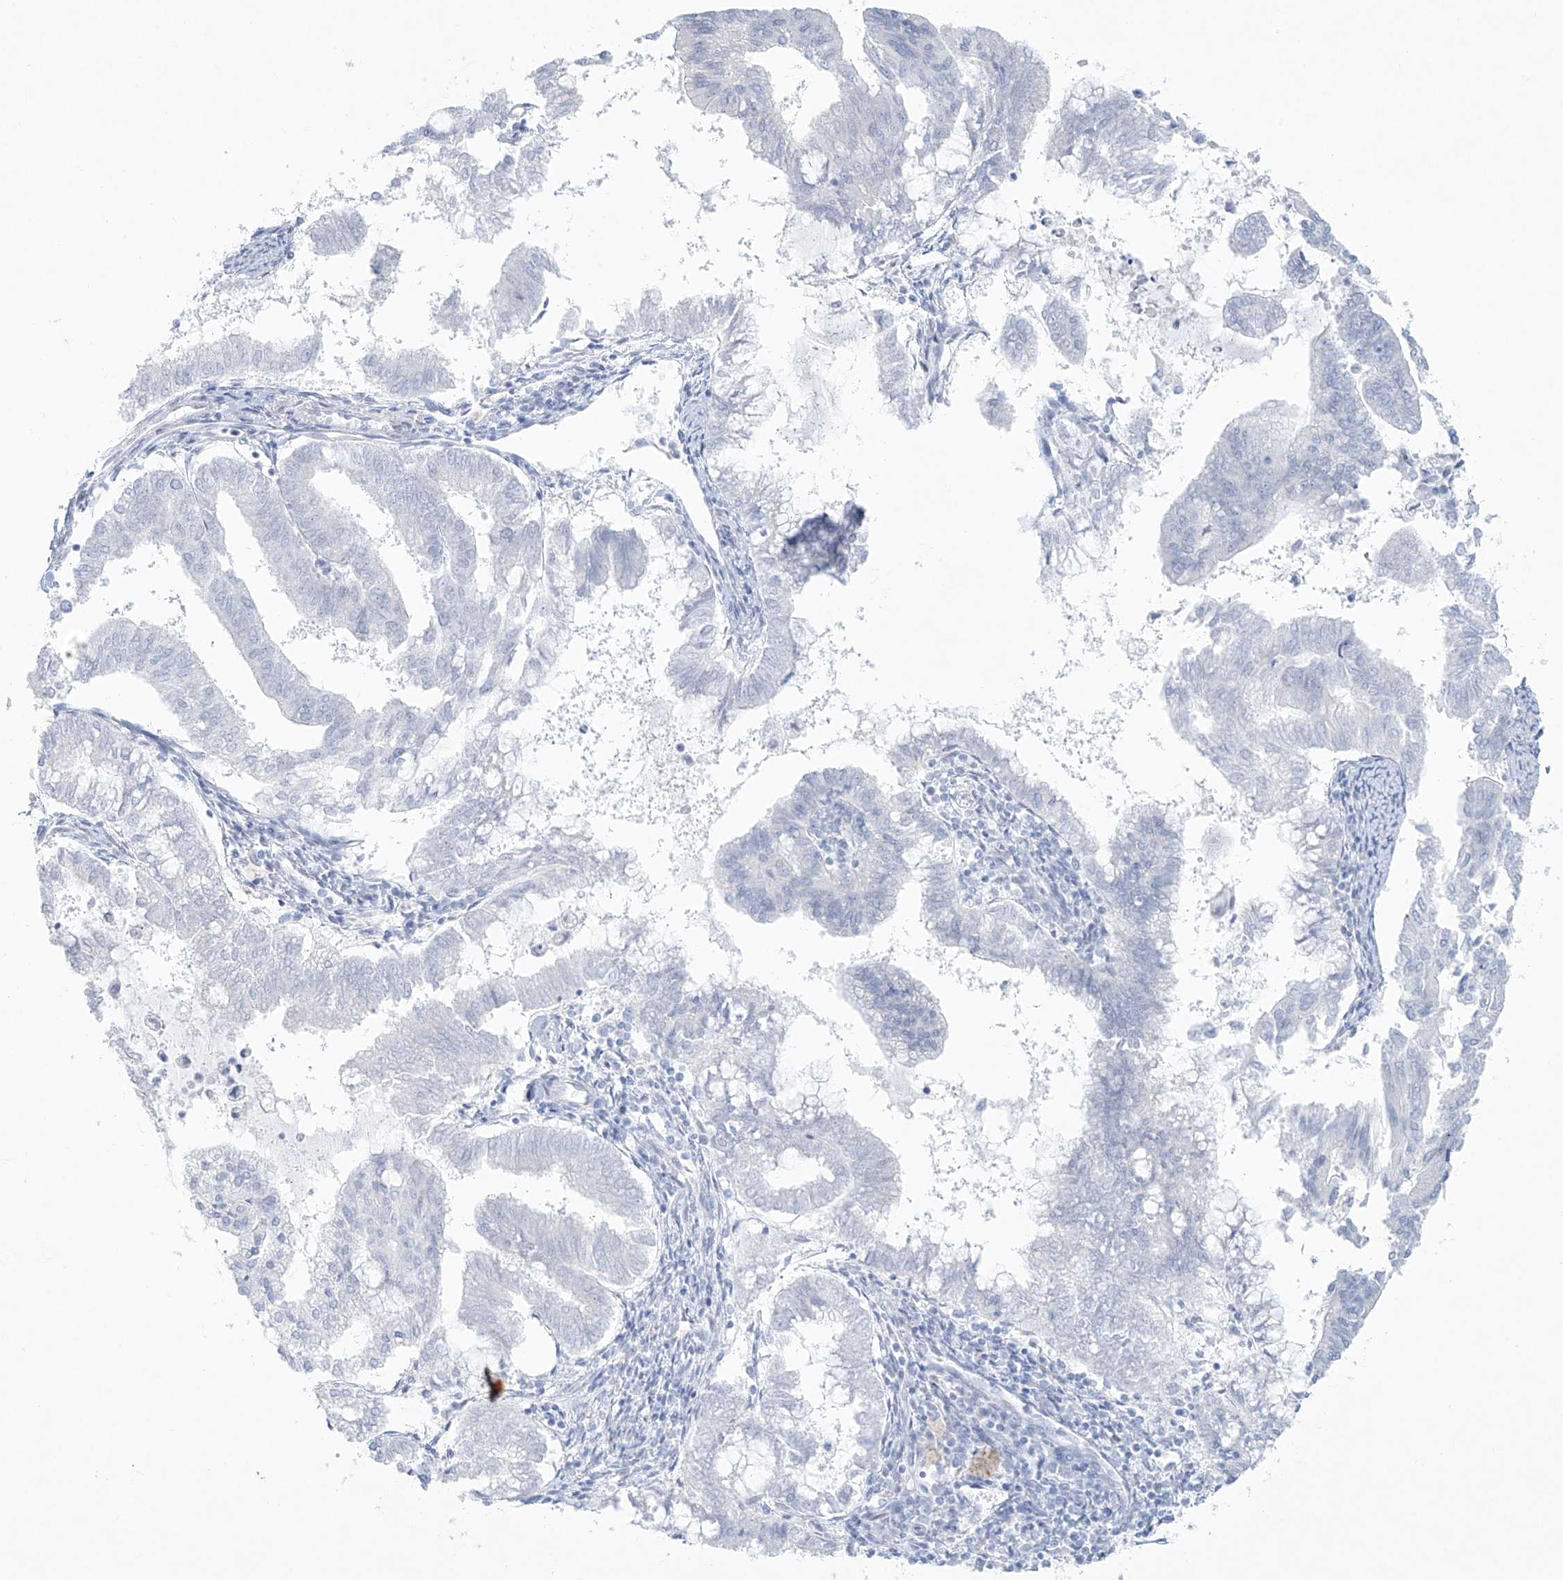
{"staining": {"intensity": "negative", "quantity": "none", "location": "none"}, "tissue": "endometrial cancer", "cell_type": "Tumor cells", "image_type": "cancer", "snomed": [{"axis": "morphology", "description": "Adenocarcinoma, NOS"}, {"axis": "topography", "description": "Endometrium"}], "caption": "Protein analysis of endometrial cancer (adenocarcinoma) displays no significant positivity in tumor cells.", "gene": "PAX6", "patient": {"sex": "female", "age": 79}}